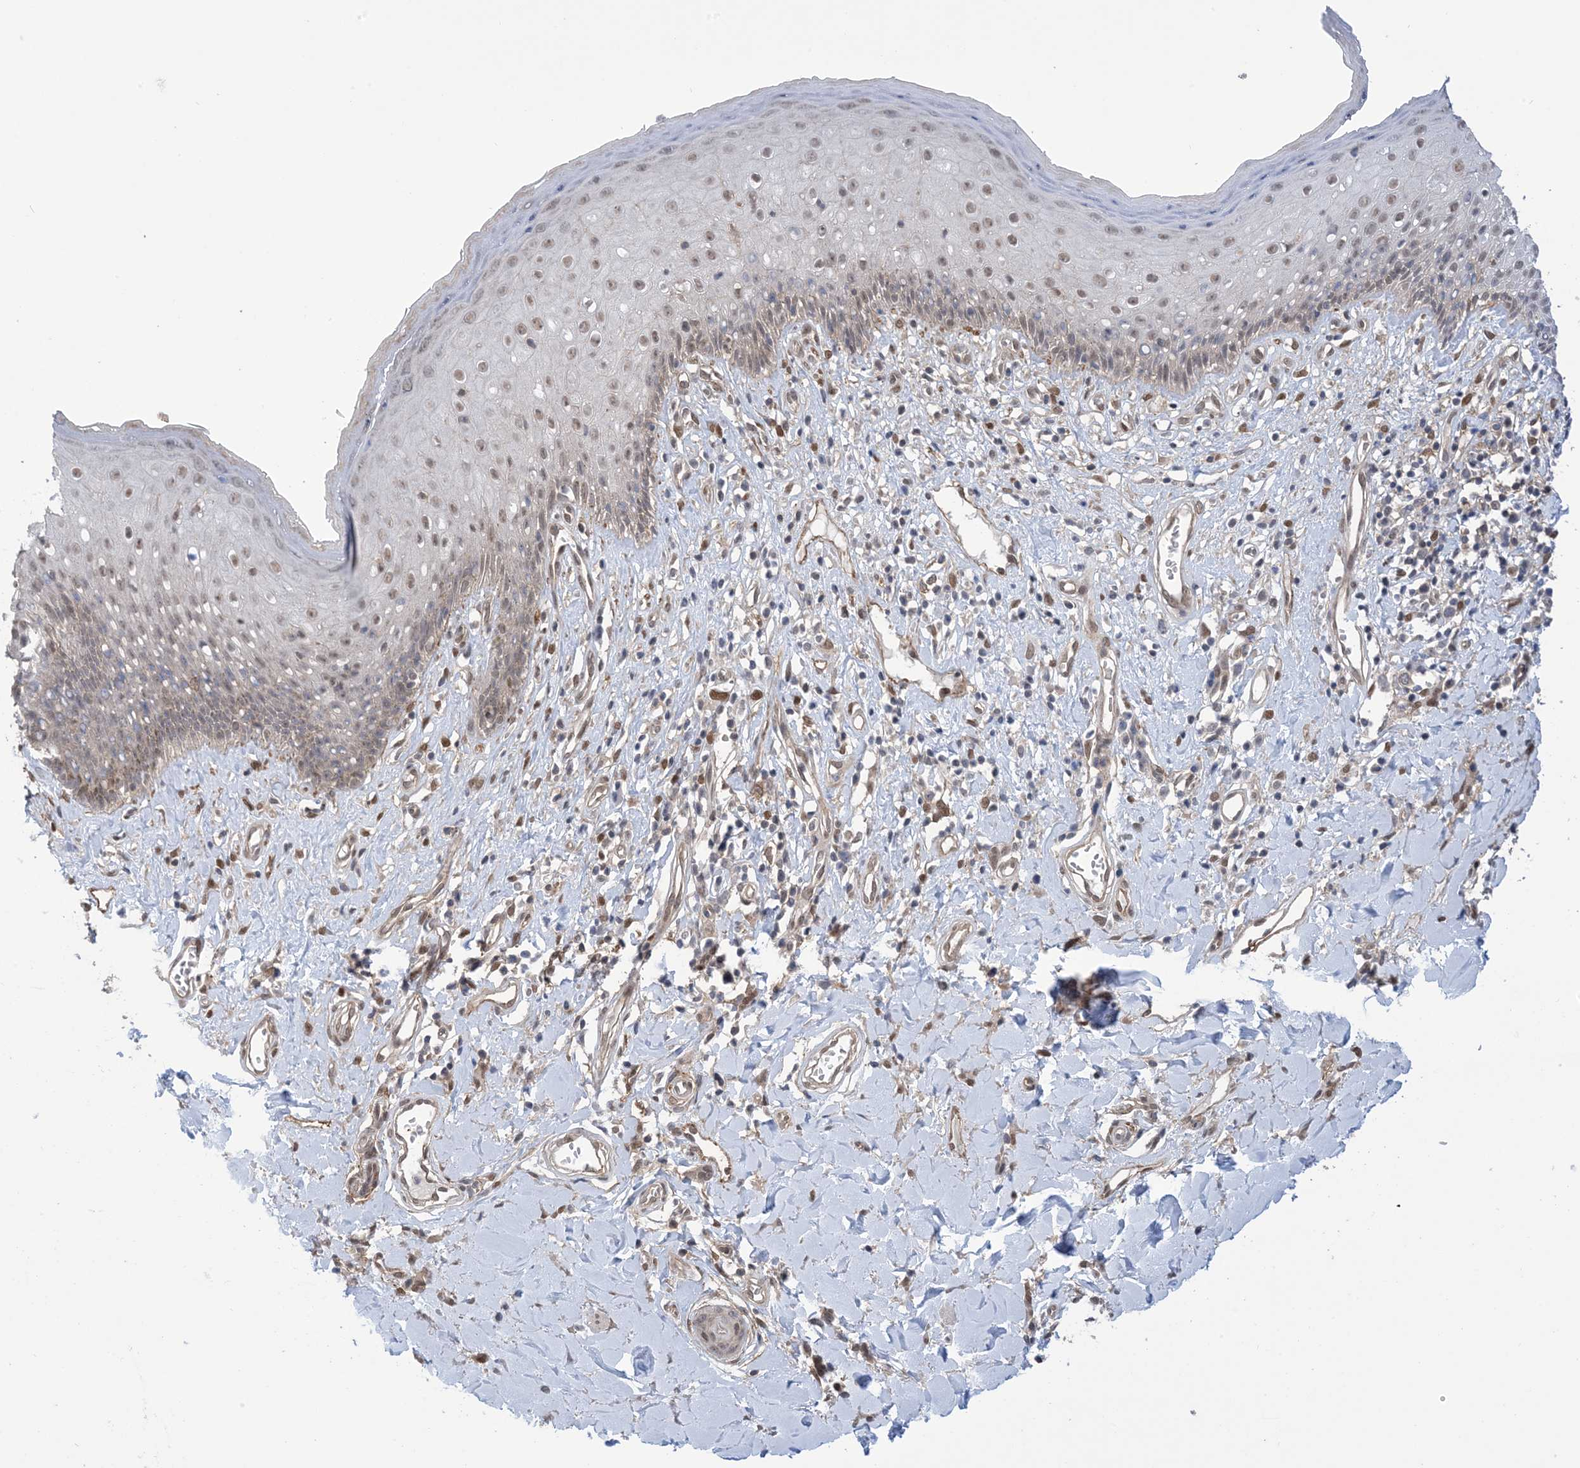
{"staining": {"intensity": "weak", "quantity": "25%-75%", "location": "cytoplasmic/membranous,nuclear"}, "tissue": "skin", "cell_type": "Epidermal cells", "image_type": "normal", "snomed": [{"axis": "morphology", "description": "Normal tissue, NOS"}, {"axis": "morphology", "description": "Squamous cell carcinoma, NOS"}, {"axis": "topography", "description": "Vulva"}], "caption": "Unremarkable skin demonstrates weak cytoplasmic/membranous,nuclear staining in approximately 25%-75% of epidermal cells.", "gene": "ZNF8", "patient": {"sex": "female", "age": 85}}